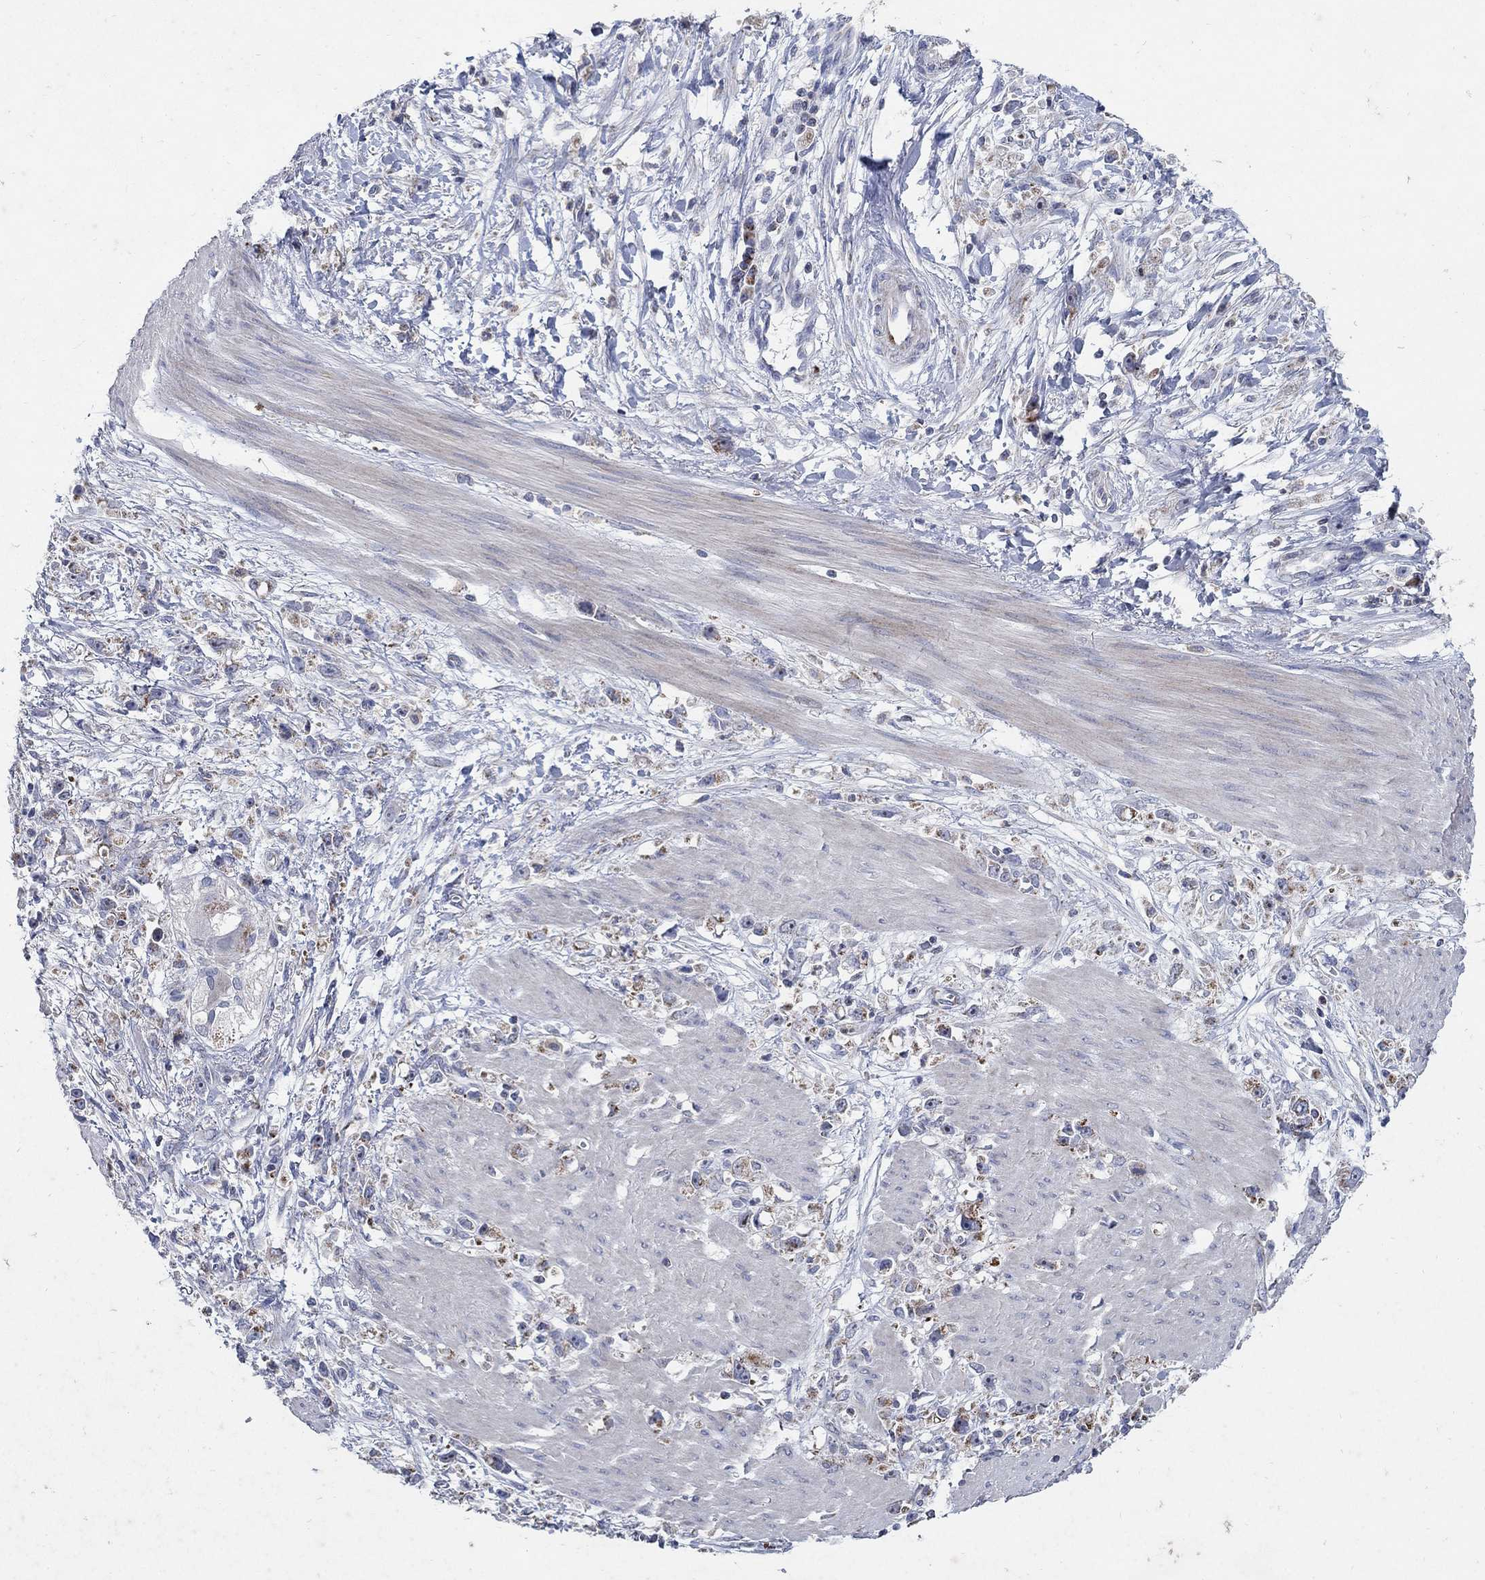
{"staining": {"intensity": "strong", "quantity": "<25%", "location": "cytoplasmic/membranous"}, "tissue": "stomach cancer", "cell_type": "Tumor cells", "image_type": "cancer", "snomed": [{"axis": "morphology", "description": "Adenocarcinoma, NOS"}, {"axis": "topography", "description": "Stomach"}], "caption": "Stomach cancer tissue exhibits strong cytoplasmic/membranous positivity in approximately <25% of tumor cells, visualized by immunohistochemistry.", "gene": "HMX2", "patient": {"sex": "female", "age": 59}}